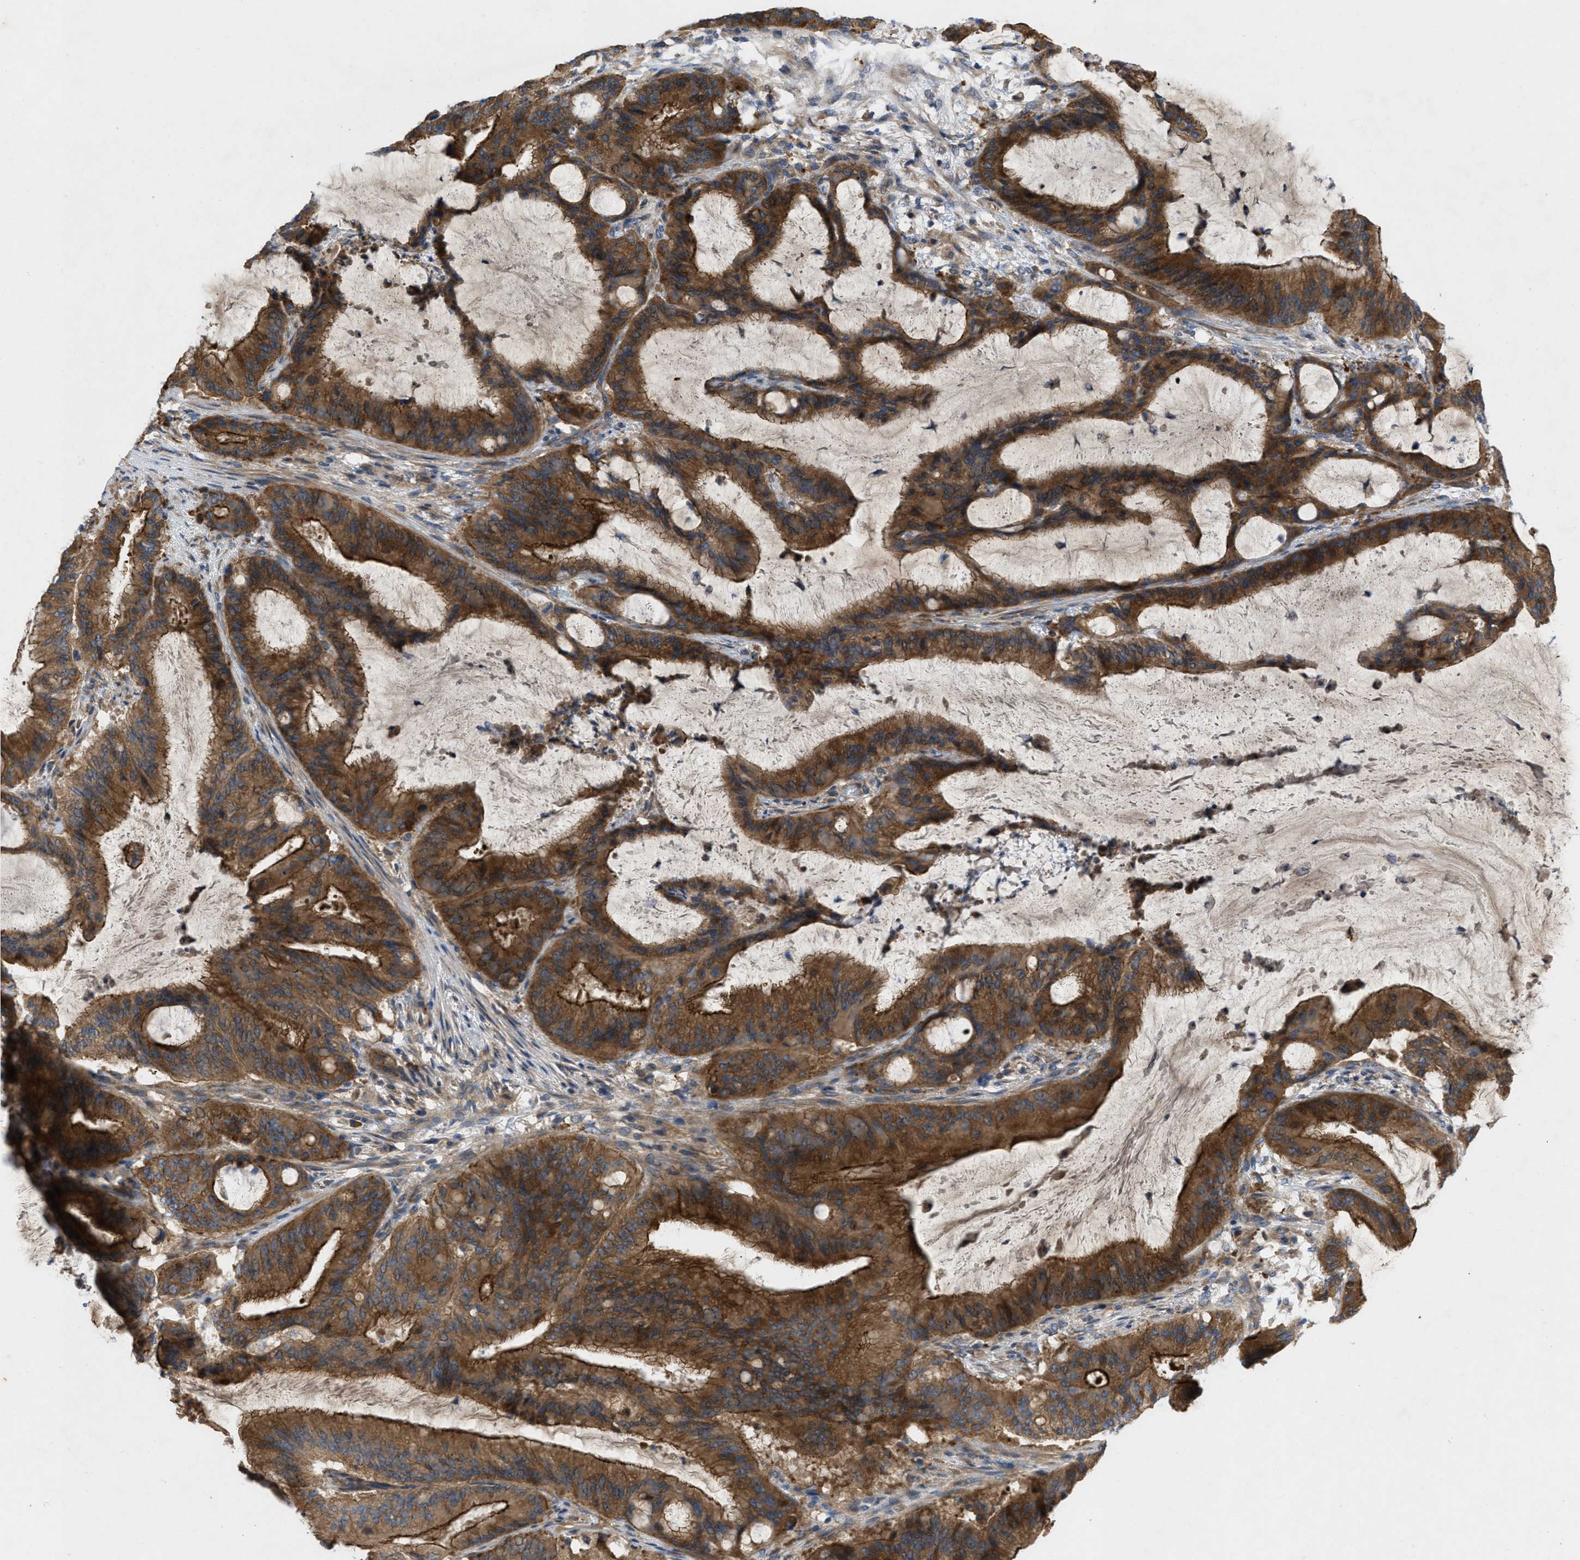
{"staining": {"intensity": "strong", "quantity": ">75%", "location": "cytoplasmic/membranous"}, "tissue": "liver cancer", "cell_type": "Tumor cells", "image_type": "cancer", "snomed": [{"axis": "morphology", "description": "Normal tissue, NOS"}, {"axis": "morphology", "description": "Cholangiocarcinoma"}, {"axis": "topography", "description": "Liver"}, {"axis": "topography", "description": "Peripheral nerve tissue"}], "caption": "Liver cholangiocarcinoma stained for a protein (brown) shows strong cytoplasmic/membranous positive expression in about >75% of tumor cells.", "gene": "TMEM131", "patient": {"sex": "female", "age": 73}}